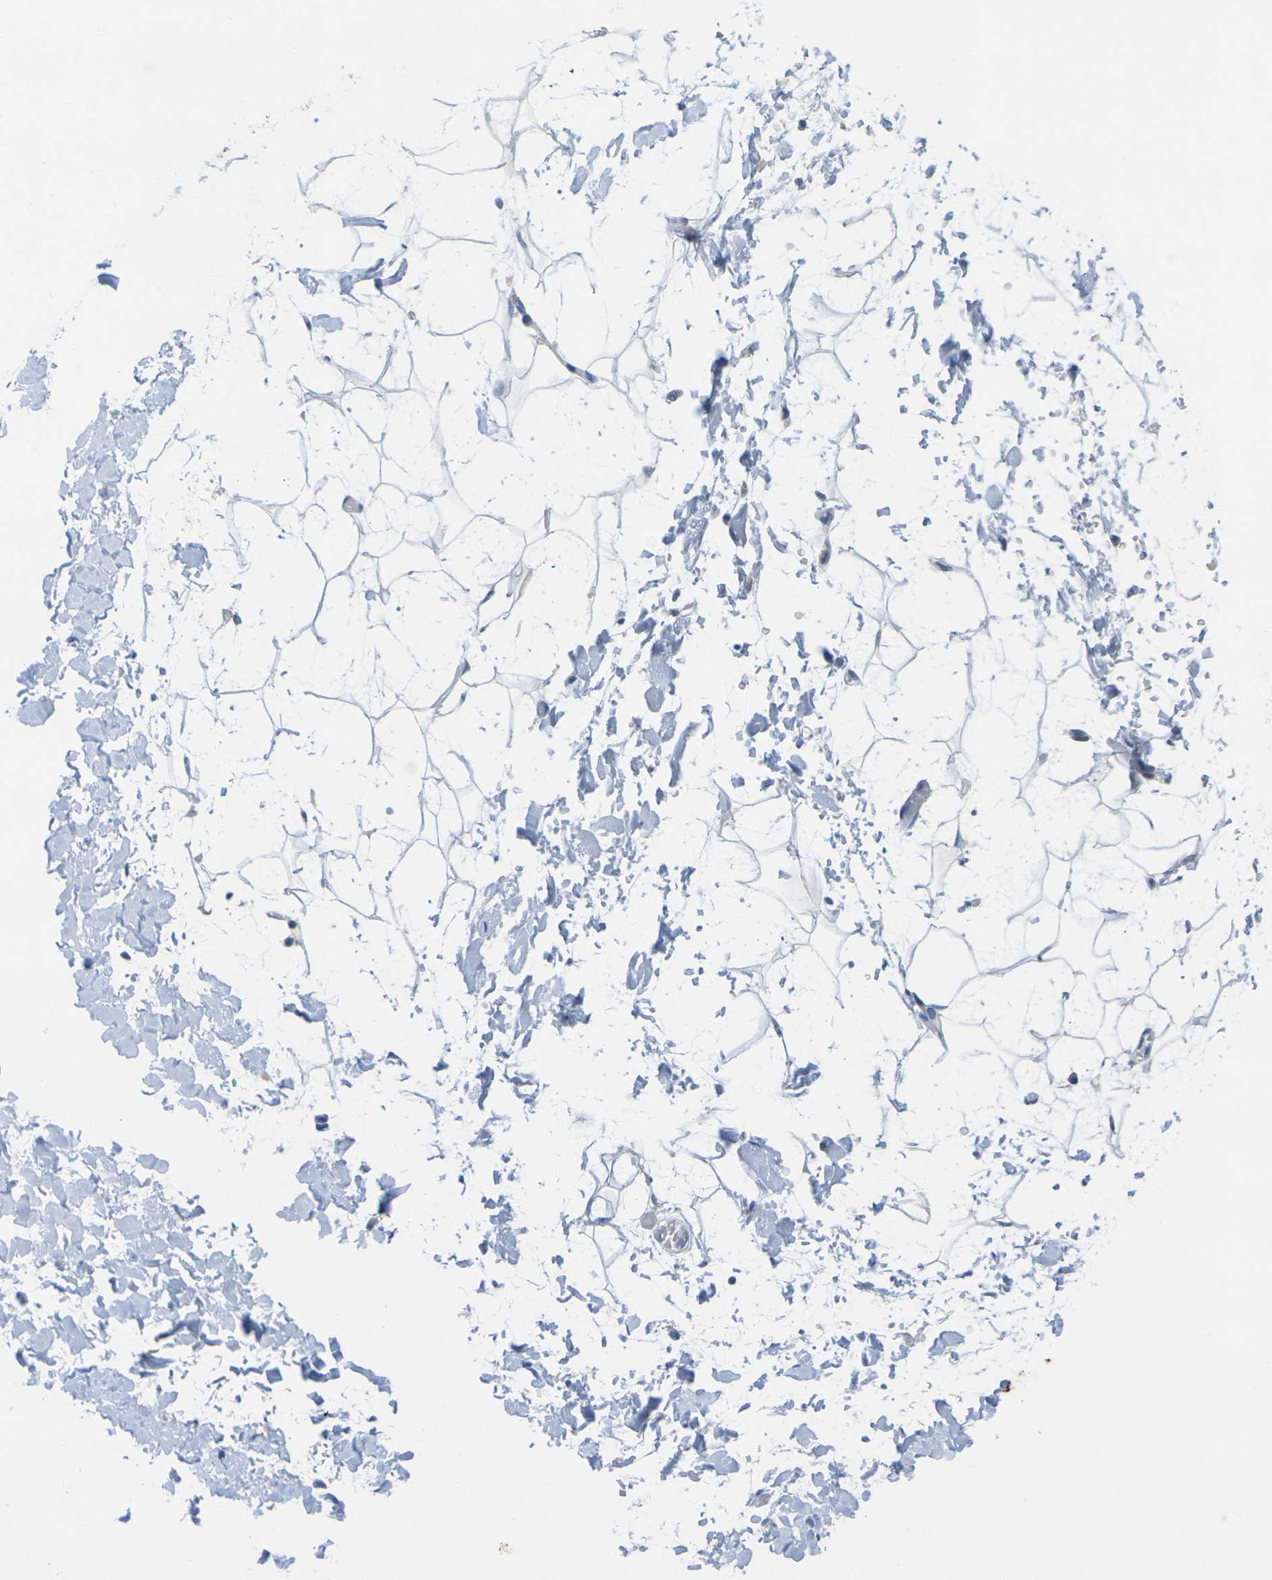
{"staining": {"intensity": "negative", "quantity": "none", "location": "none"}, "tissue": "adipose tissue", "cell_type": "Adipocytes", "image_type": "normal", "snomed": [{"axis": "morphology", "description": "Normal tissue, NOS"}, {"axis": "topography", "description": "Soft tissue"}], "caption": "Image shows no significant protein expression in adipocytes of normal adipose tissue. (DAB immunohistochemistry visualized using brightfield microscopy, high magnification).", "gene": "TNNI3", "patient": {"sex": "male", "age": 72}}